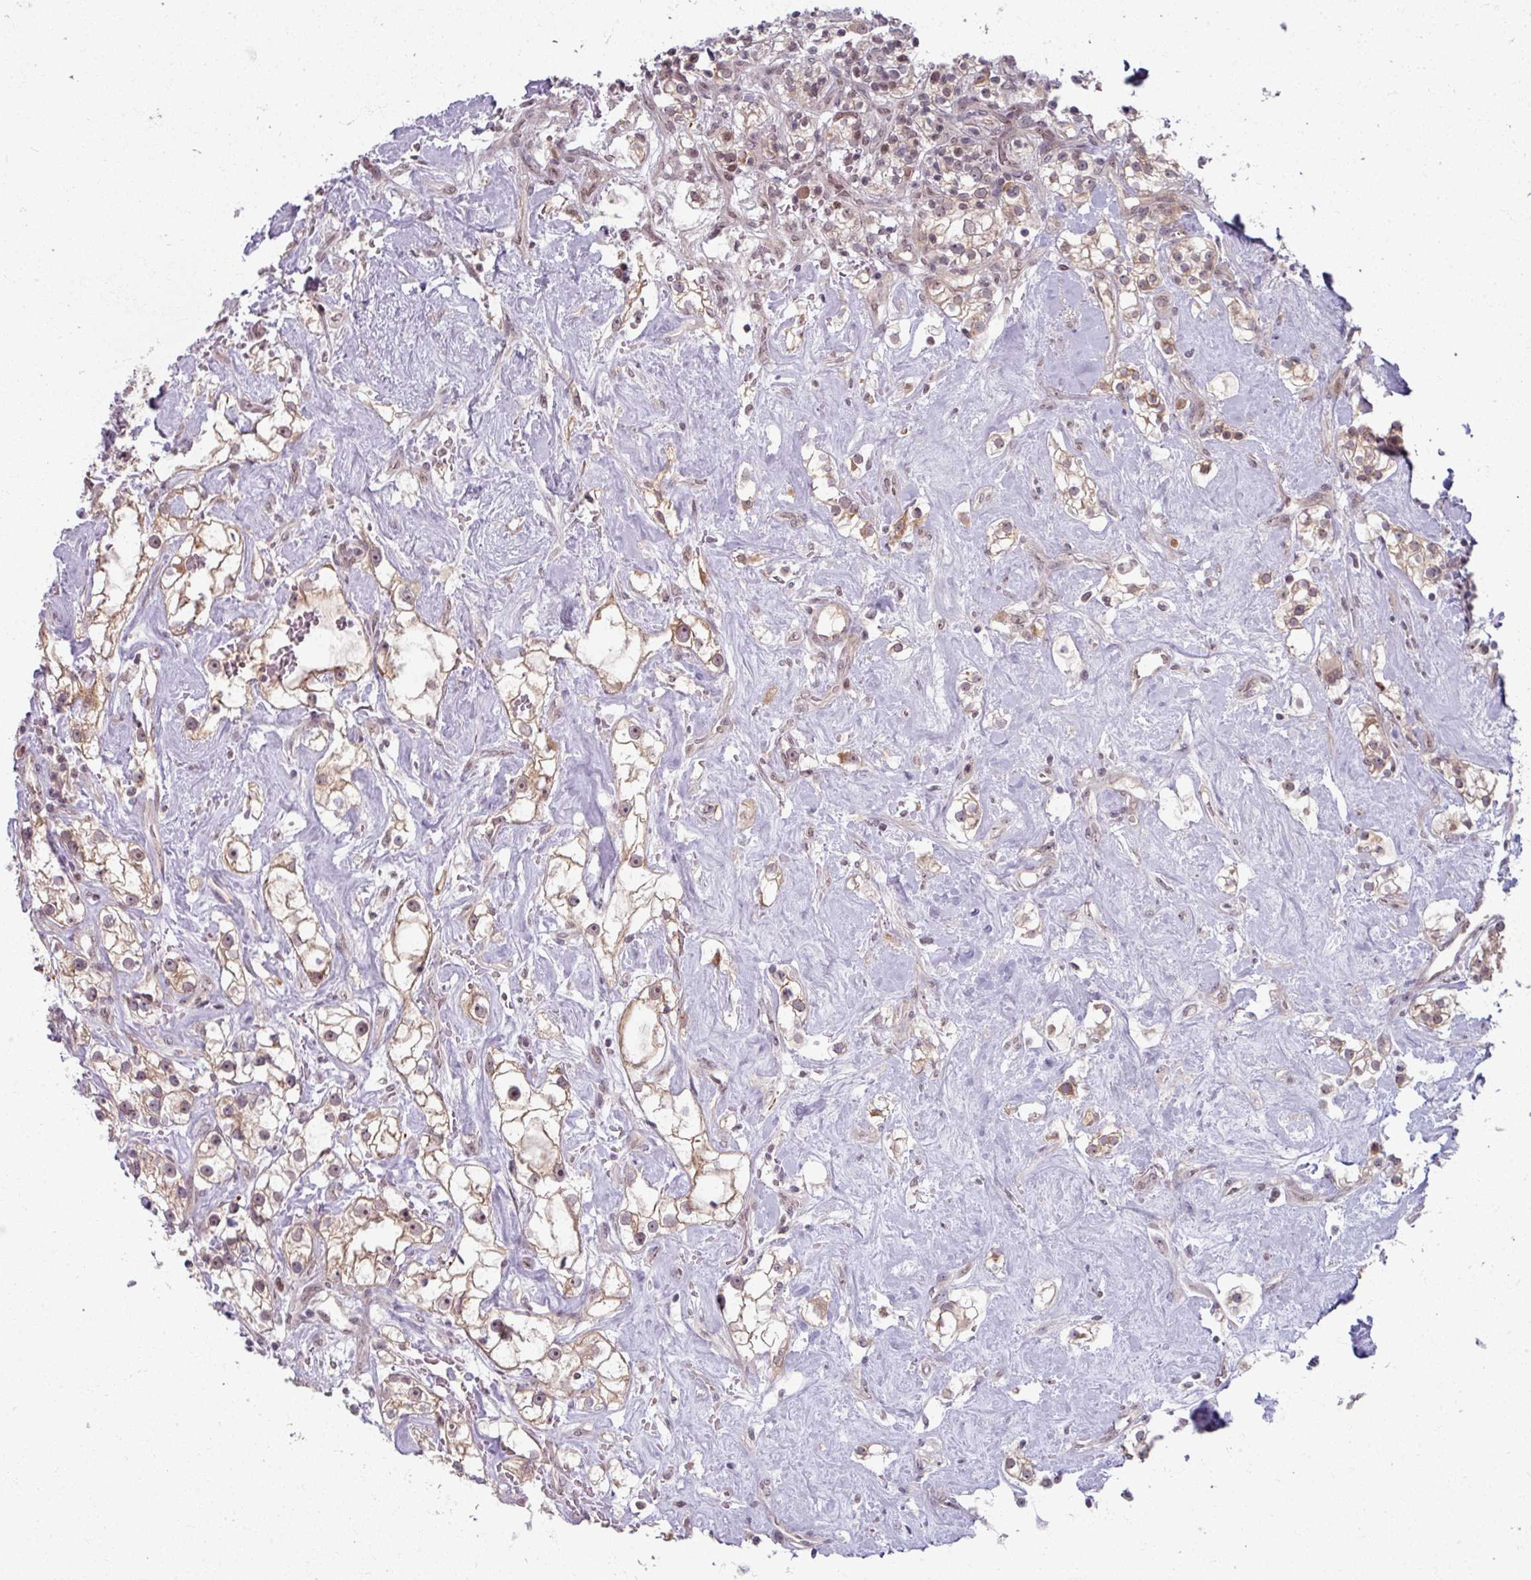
{"staining": {"intensity": "weak", "quantity": ">75%", "location": "cytoplasmic/membranous,nuclear"}, "tissue": "renal cancer", "cell_type": "Tumor cells", "image_type": "cancer", "snomed": [{"axis": "morphology", "description": "Adenocarcinoma, NOS"}, {"axis": "topography", "description": "Kidney"}], "caption": "The photomicrograph reveals immunohistochemical staining of renal adenocarcinoma. There is weak cytoplasmic/membranous and nuclear positivity is appreciated in about >75% of tumor cells.", "gene": "KLC3", "patient": {"sex": "male", "age": 77}}